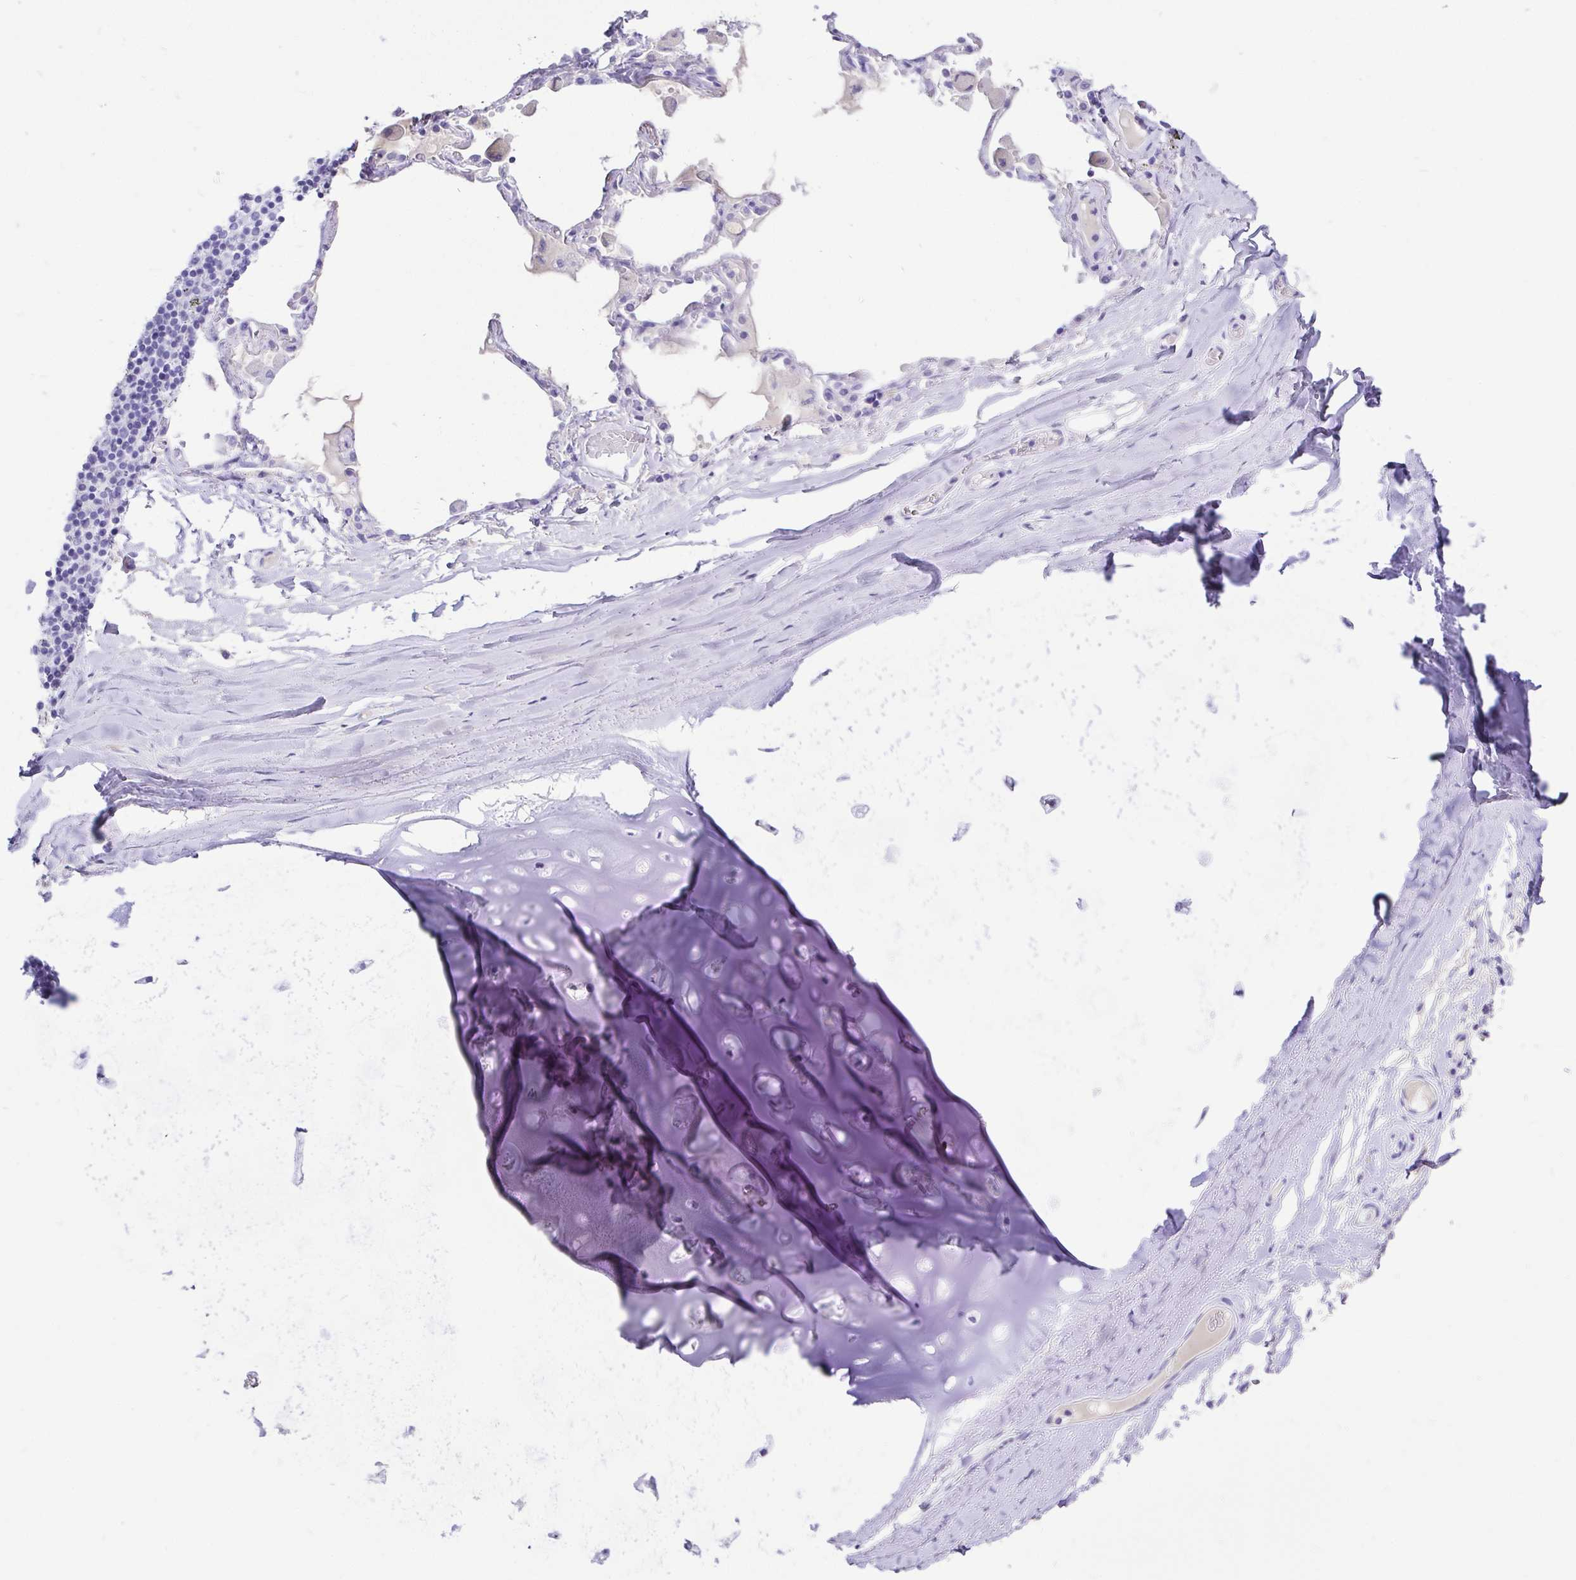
{"staining": {"intensity": "negative", "quantity": "none", "location": "none"}, "tissue": "soft tissue", "cell_type": "Chondrocytes", "image_type": "normal", "snomed": [{"axis": "morphology", "description": "Normal tissue, NOS"}, {"axis": "topography", "description": "Cartilage tissue"}, {"axis": "topography", "description": "Bronchus"}], "caption": "Human soft tissue stained for a protein using immunohistochemistry shows no expression in chondrocytes.", "gene": "KRT13", "patient": {"sex": "male", "age": 64}}